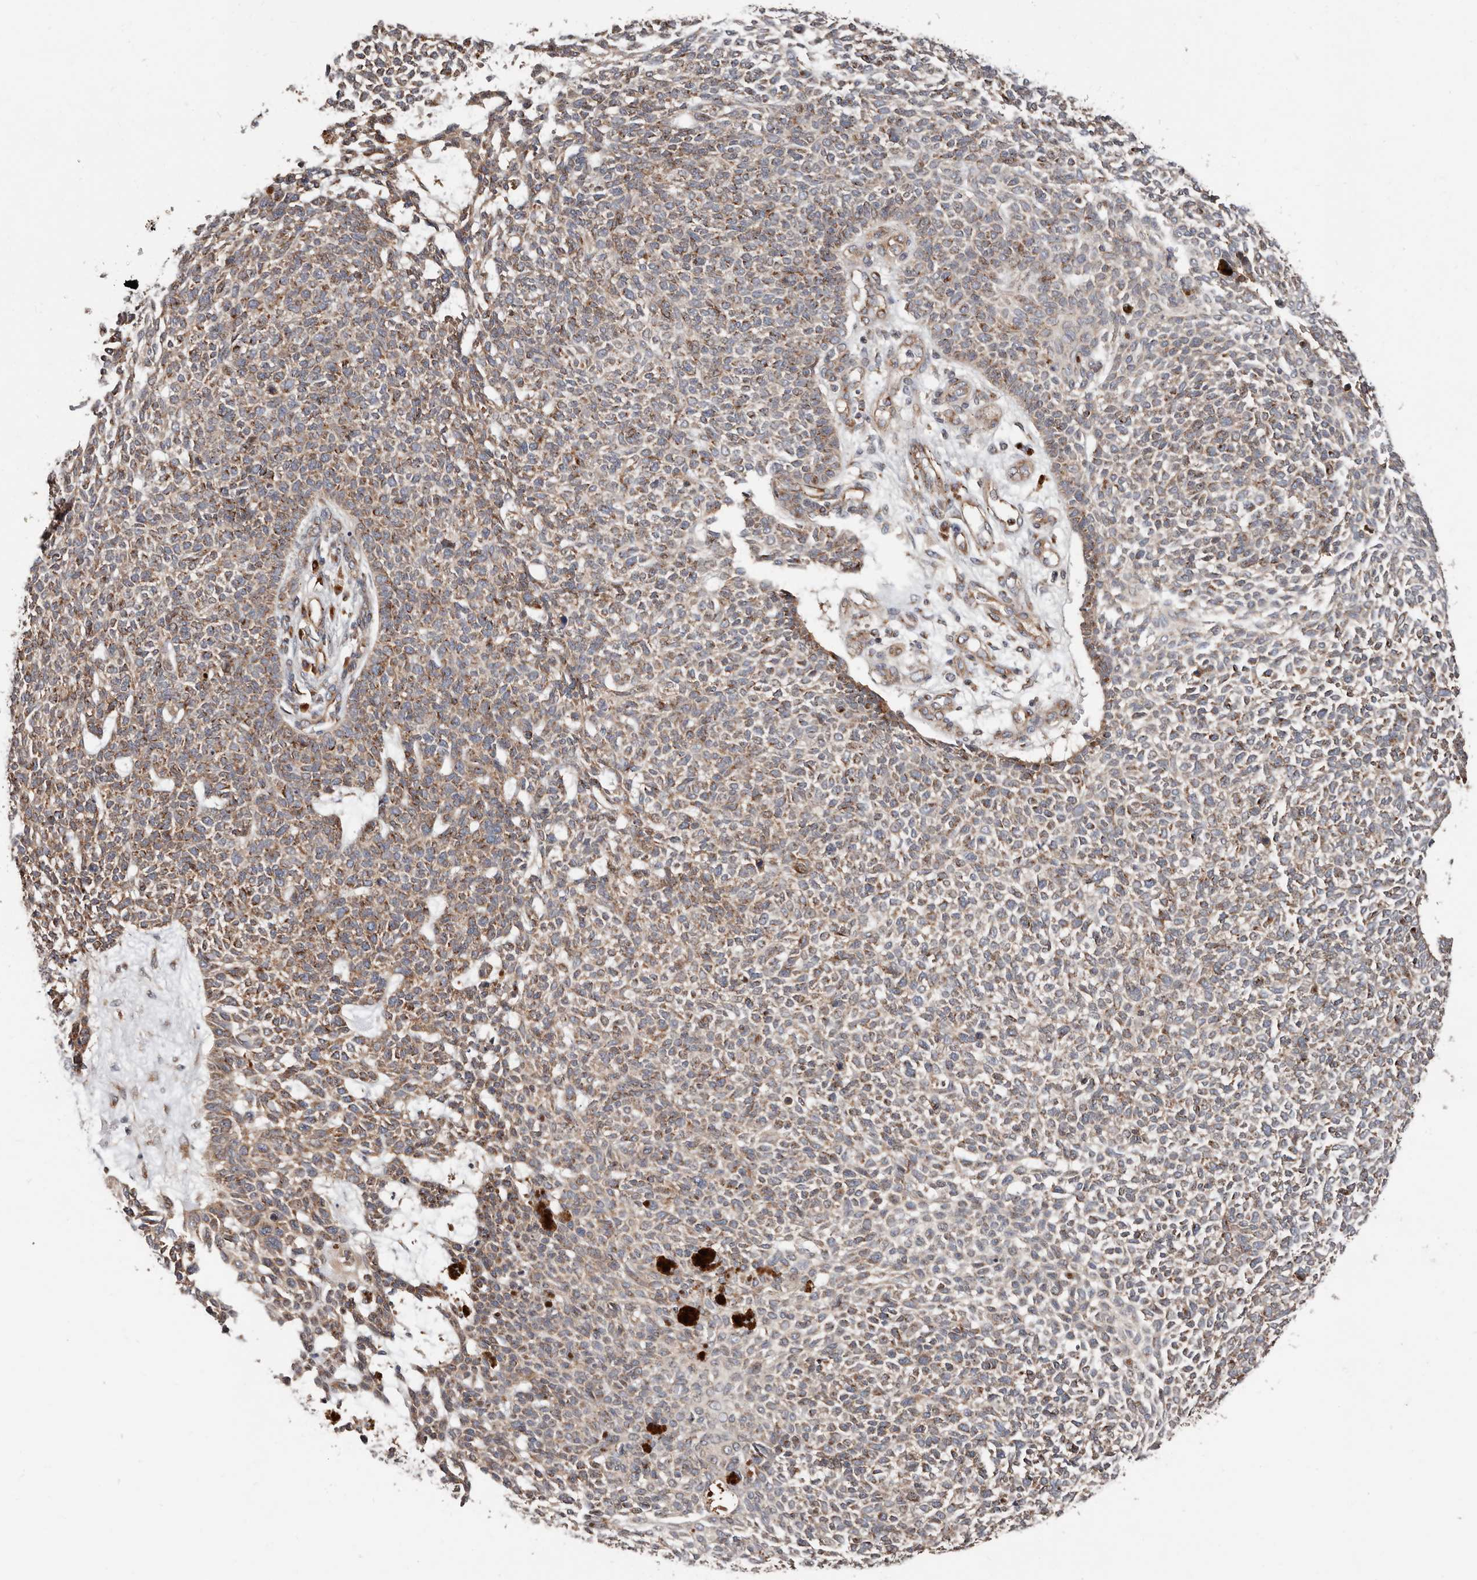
{"staining": {"intensity": "moderate", "quantity": ">75%", "location": "cytoplasmic/membranous"}, "tissue": "skin cancer", "cell_type": "Tumor cells", "image_type": "cancer", "snomed": [{"axis": "morphology", "description": "Basal cell carcinoma"}, {"axis": "topography", "description": "Skin"}], "caption": "Skin cancer (basal cell carcinoma) stained with a protein marker reveals moderate staining in tumor cells.", "gene": "COG1", "patient": {"sex": "female", "age": 84}}